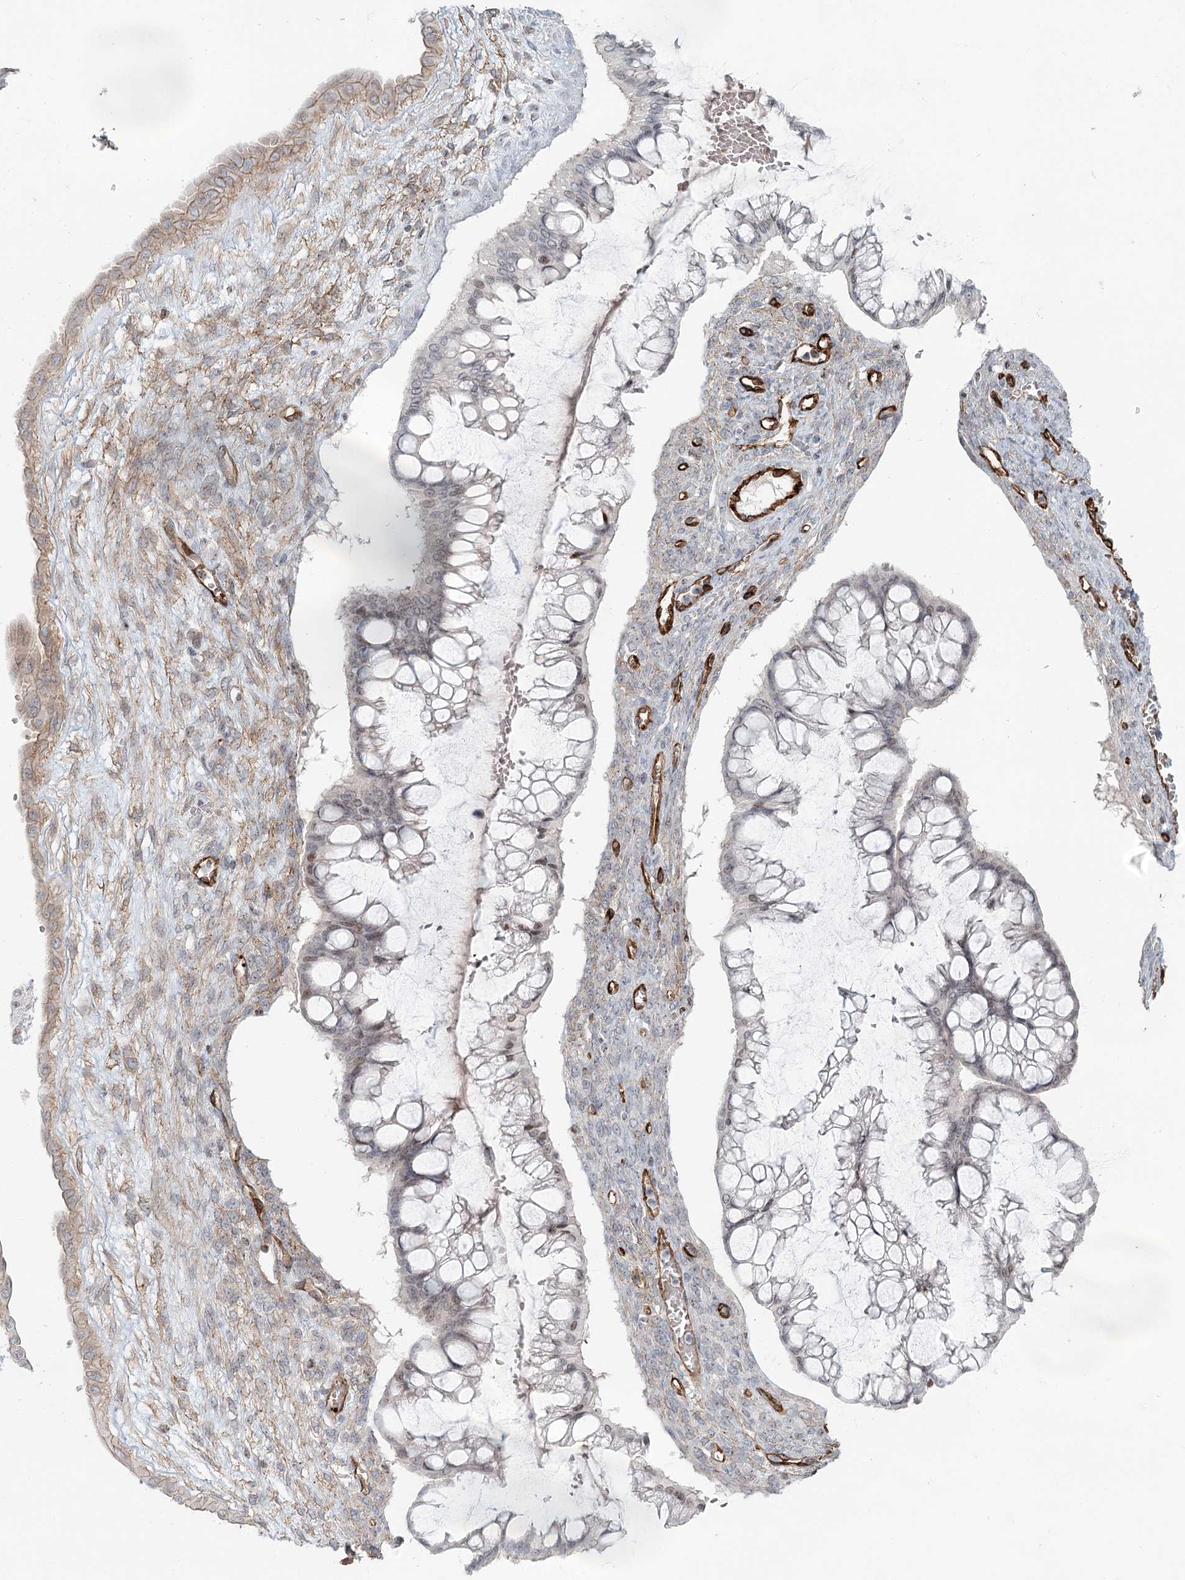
{"staining": {"intensity": "weak", "quantity": "25%-75%", "location": "cytoplasmic/membranous,nuclear"}, "tissue": "ovarian cancer", "cell_type": "Tumor cells", "image_type": "cancer", "snomed": [{"axis": "morphology", "description": "Cystadenocarcinoma, mucinous, NOS"}, {"axis": "topography", "description": "Ovary"}], "caption": "Protein staining of ovarian cancer tissue shows weak cytoplasmic/membranous and nuclear positivity in approximately 25%-75% of tumor cells.", "gene": "ZFYVE28", "patient": {"sex": "female", "age": 73}}